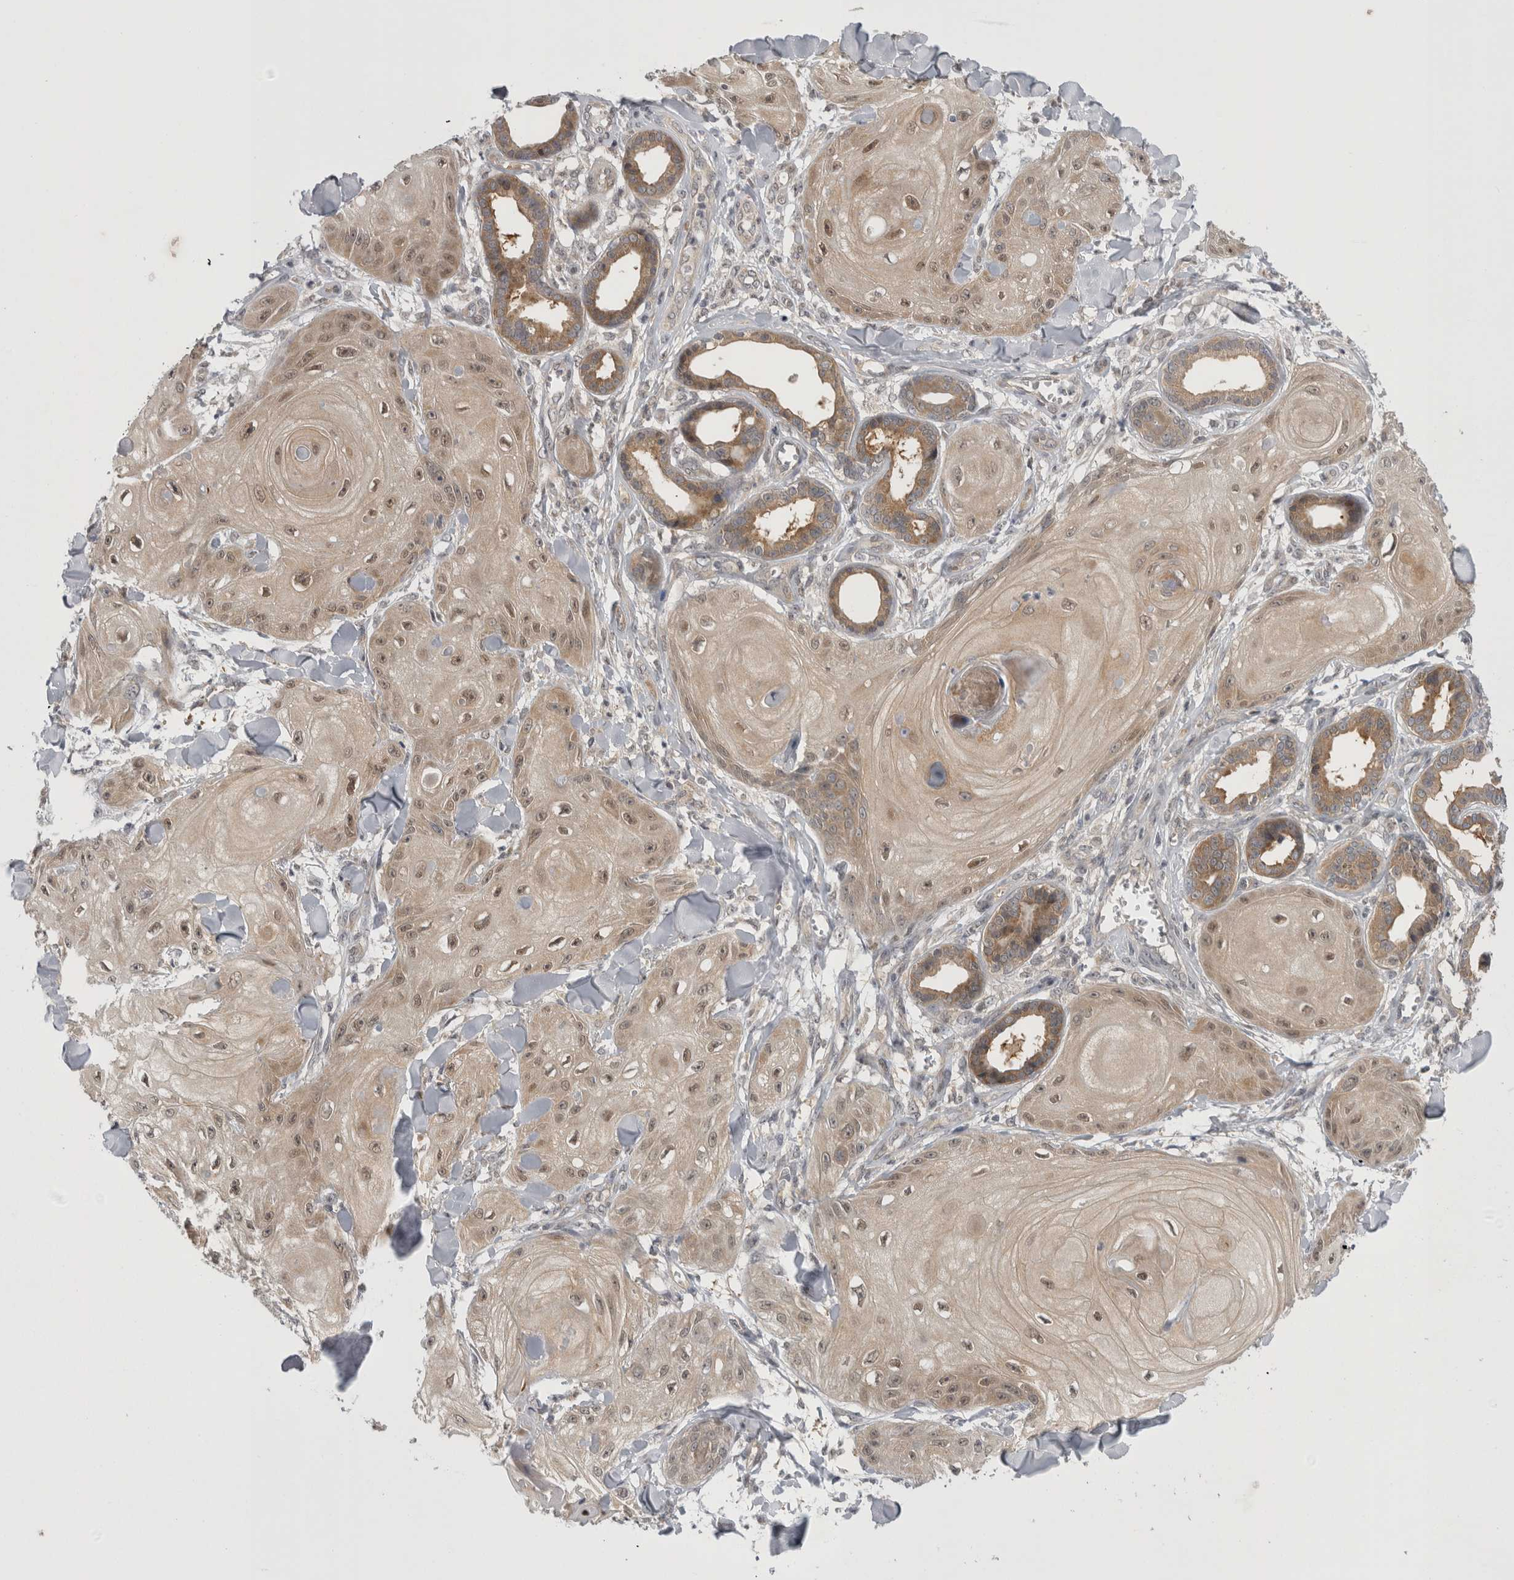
{"staining": {"intensity": "moderate", "quantity": ">75%", "location": "cytoplasmic/membranous,nuclear"}, "tissue": "skin cancer", "cell_type": "Tumor cells", "image_type": "cancer", "snomed": [{"axis": "morphology", "description": "Squamous cell carcinoma, NOS"}, {"axis": "topography", "description": "Skin"}], "caption": "Brown immunohistochemical staining in squamous cell carcinoma (skin) displays moderate cytoplasmic/membranous and nuclear expression in about >75% of tumor cells.", "gene": "PSMB2", "patient": {"sex": "male", "age": 74}}